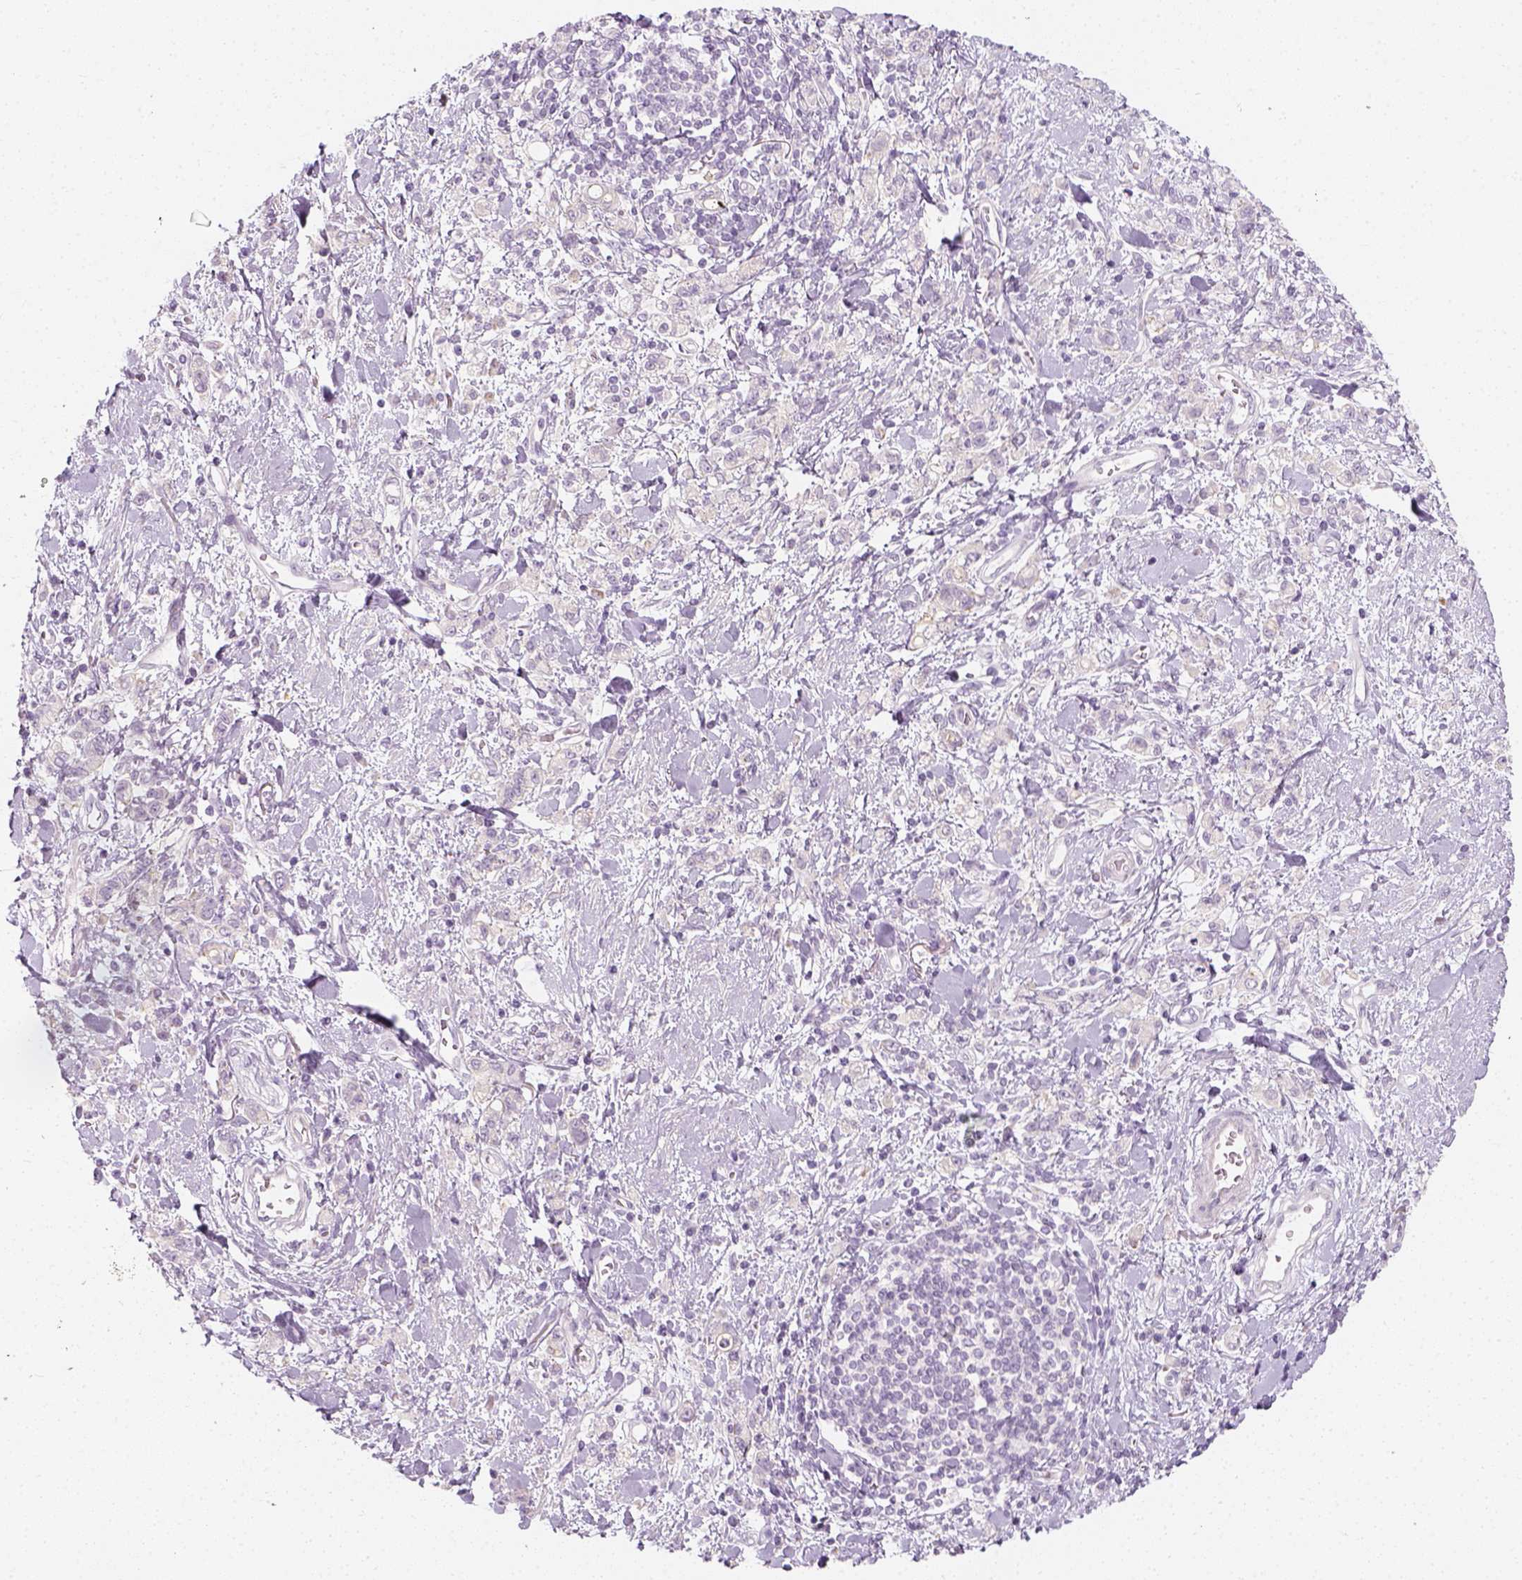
{"staining": {"intensity": "negative", "quantity": "none", "location": "none"}, "tissue": "stomach cancer", "cell_type": "Tumor cells", "image_type": "cancer", "snomed": [{"axis": "morphology", "description": "Adenocarcinoma, NOS"}, {"axis": "topography", "description": "Stomach"}], "caption": "A high-resolution micrograph shows immunohistochemistry staining of adenocarcinoma (stomach), which reveals no significant staining in tumor cells.", "gene": "PRAME", "patient": {"sex": "male", "age": 77}}